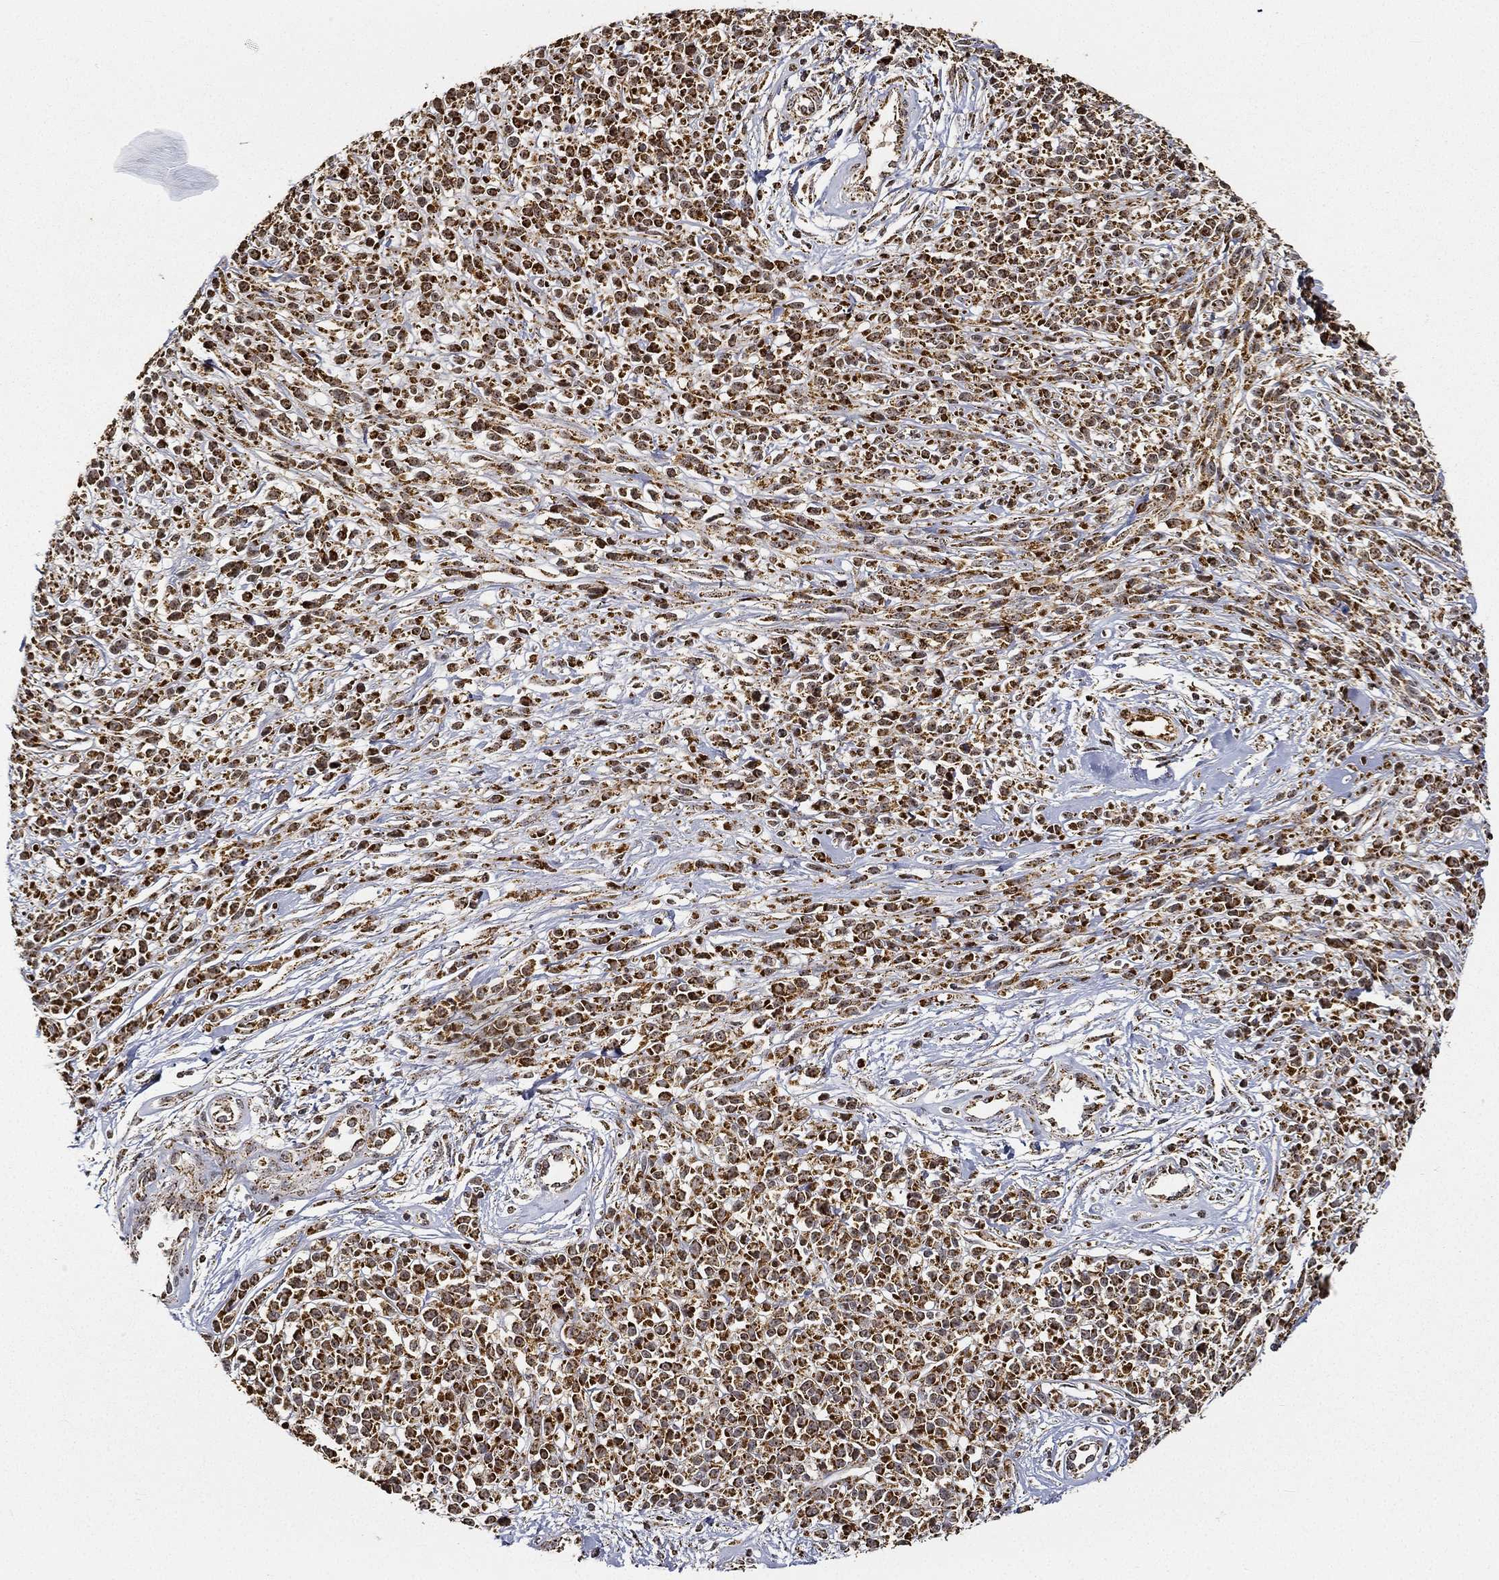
{"staining": {"intensity": "strong", "quantity": ">75%", "location": "cytoplasmic/membranous"}, "tissue": "melanoma", "cell_type": "Tumor cells", "image_type": "cancer", "snomed": [{"axis": "morphology", "description": "Malignant melanoma, NOS"}, {"axis": "topography", "description": "Skin"}, {"axis": "topography", "description": "Skin of trunk"}], "caption": "The photomicrograph exhibits staining of malignant melanoma, revealing strong cytoplasmic/membranous protein positivity (brown color) within tumor cells.", "gene": "NDUFAB1", "patient": {"sex": "male", "age": 74}}